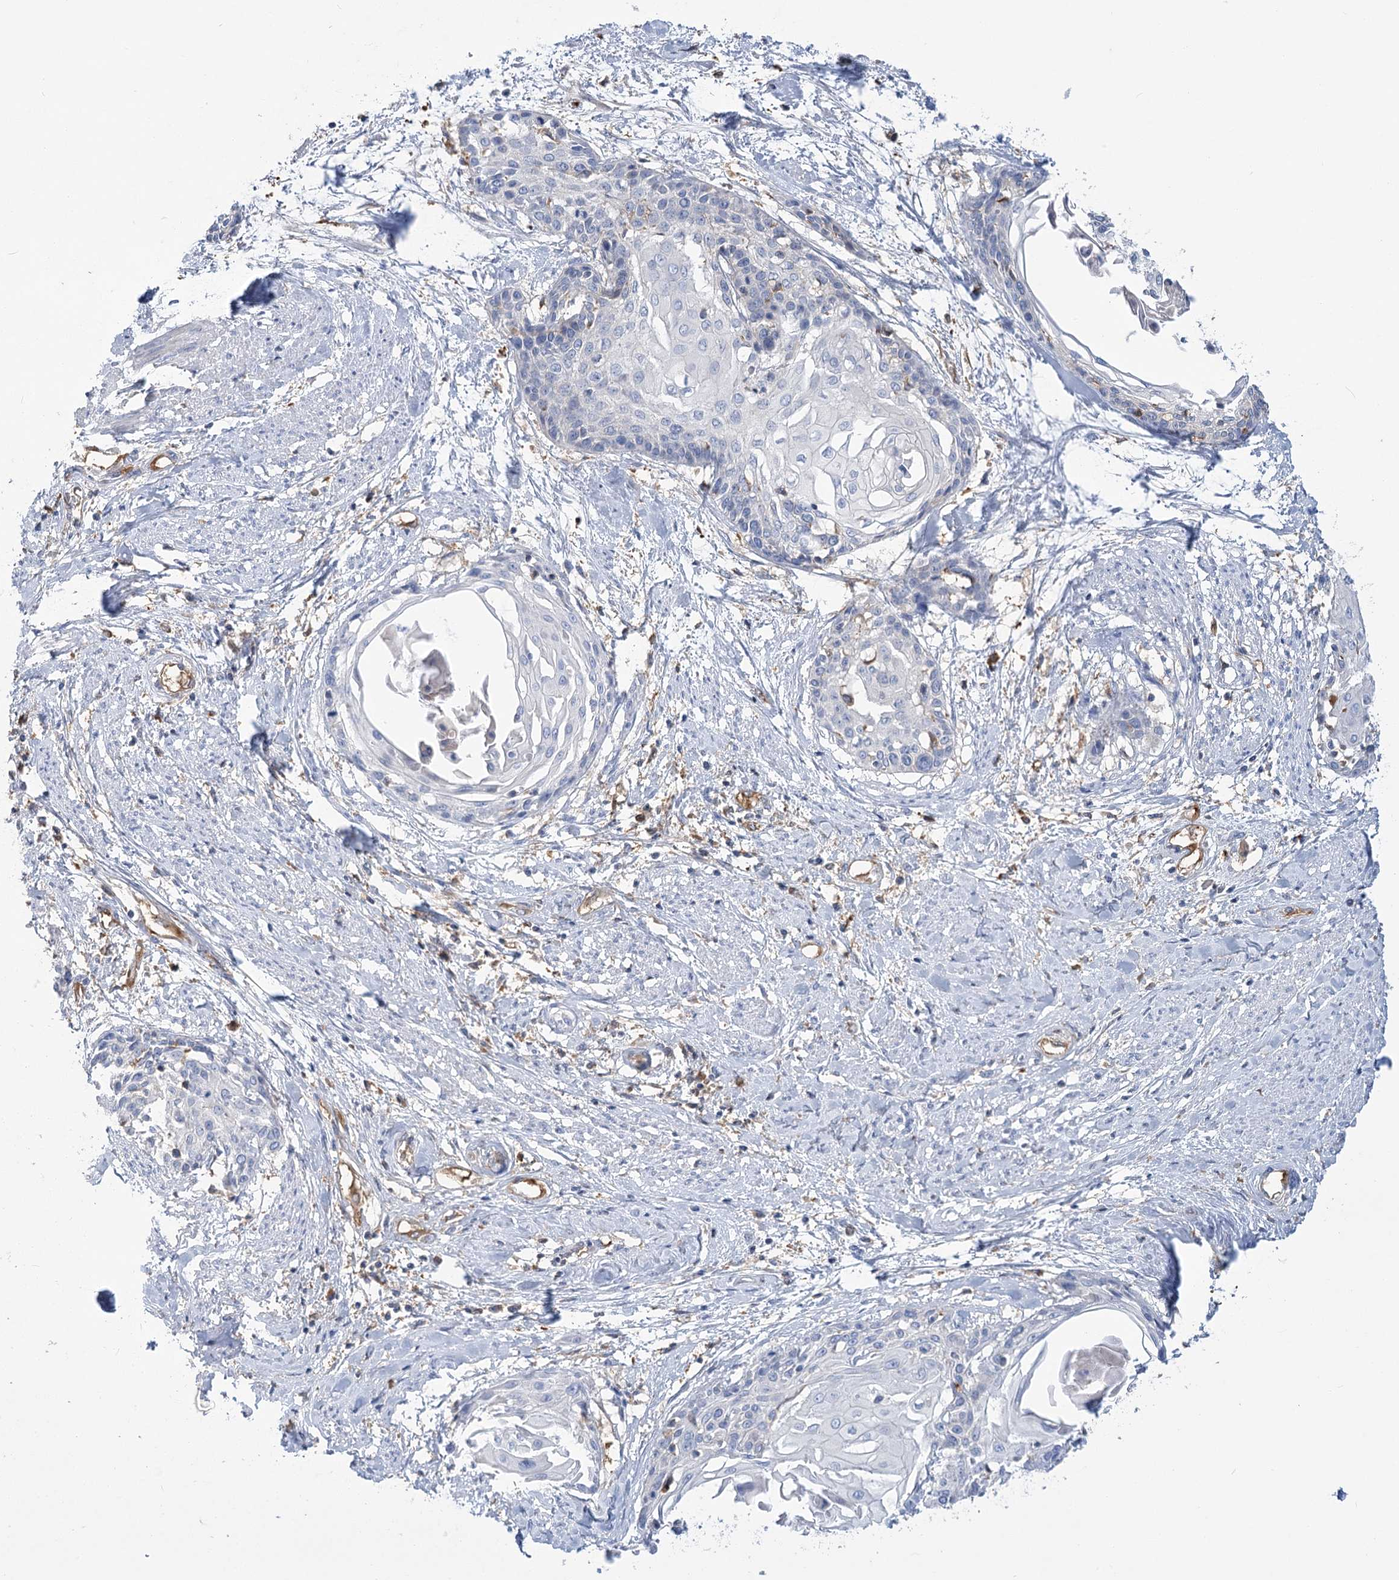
{"staining": {"intensity": "negative", "quantity": "none", "location": "none"}, "tissue": "cervical cancer", "cell_type": "Tumor cells", "image_type": "cancer", "snomed": [{"axis": "morphology", "description": "Squamous cell carcinoma, NOS"}, {"axis": "topography", "description": "Cervix"}], "caption": "Image shows no significant protein expression in tumor cells of cervical cancer. (DAB (3,3'-diaminobenzidine) IHC visualized using brightfield microscopy, high magnification).", "gene": "GUSB", "patient": {"sex": "female", "age": 57}}